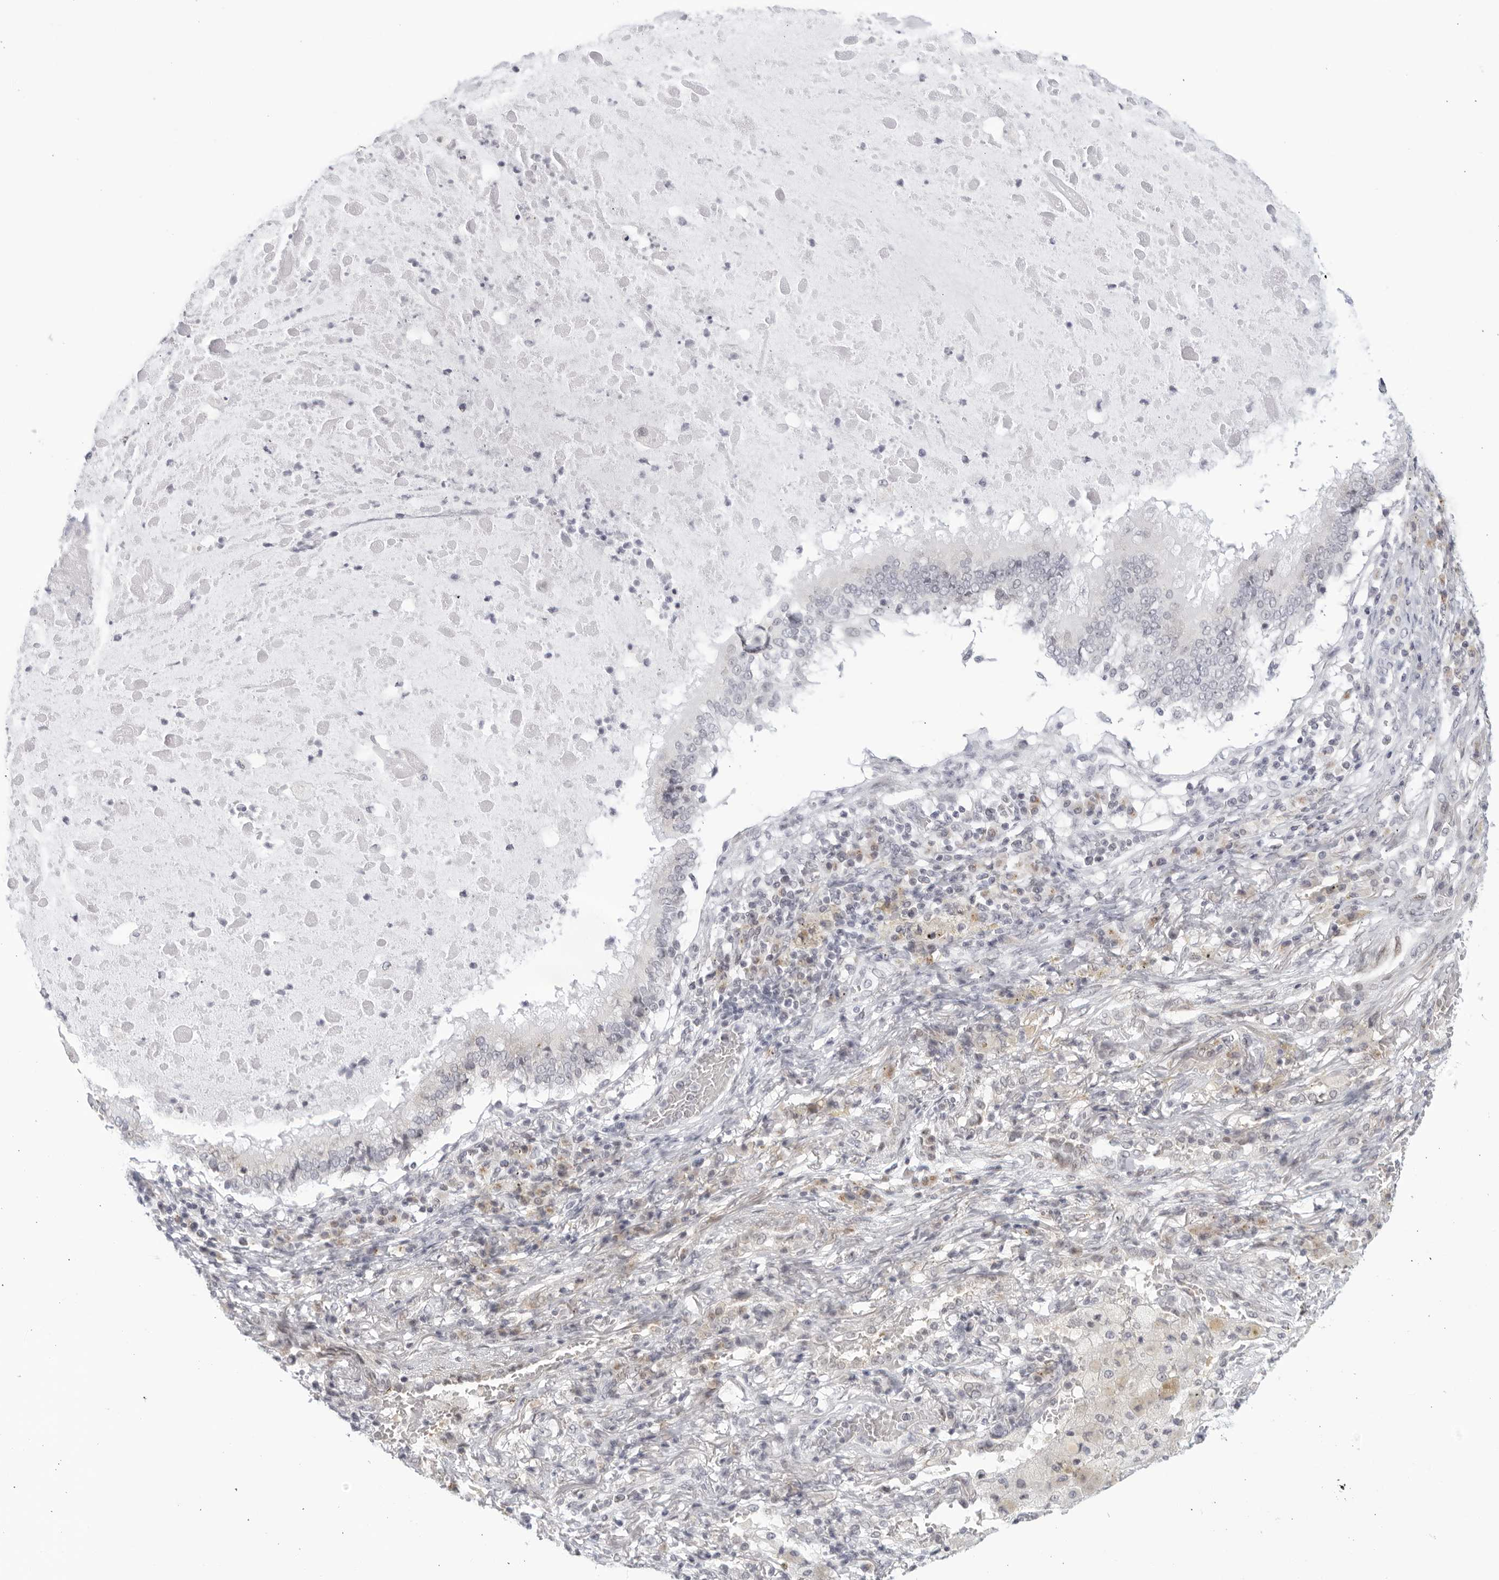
{"staining": {"intensity": "negative", "quantity": "none", "location": "none"}, "tissue": "lung cancer", "cell_type": "Tumor cells", "image_type": "cancer", "snomed": [{"axis": "morphology", "description": "Squamous cell carcinoma, NOS"}, {"axis": "topography", "description": "Lung"}], "caption": "Immunohistochemistry of lung cancer demonstrates no expression in tumor cells. (DAB (3,3'-diaminobenzidine) immunohistochemistry with hematoxylin counter stain).", "gene": "WDTC1", "patient": {"sex": "male", "age": 61}}